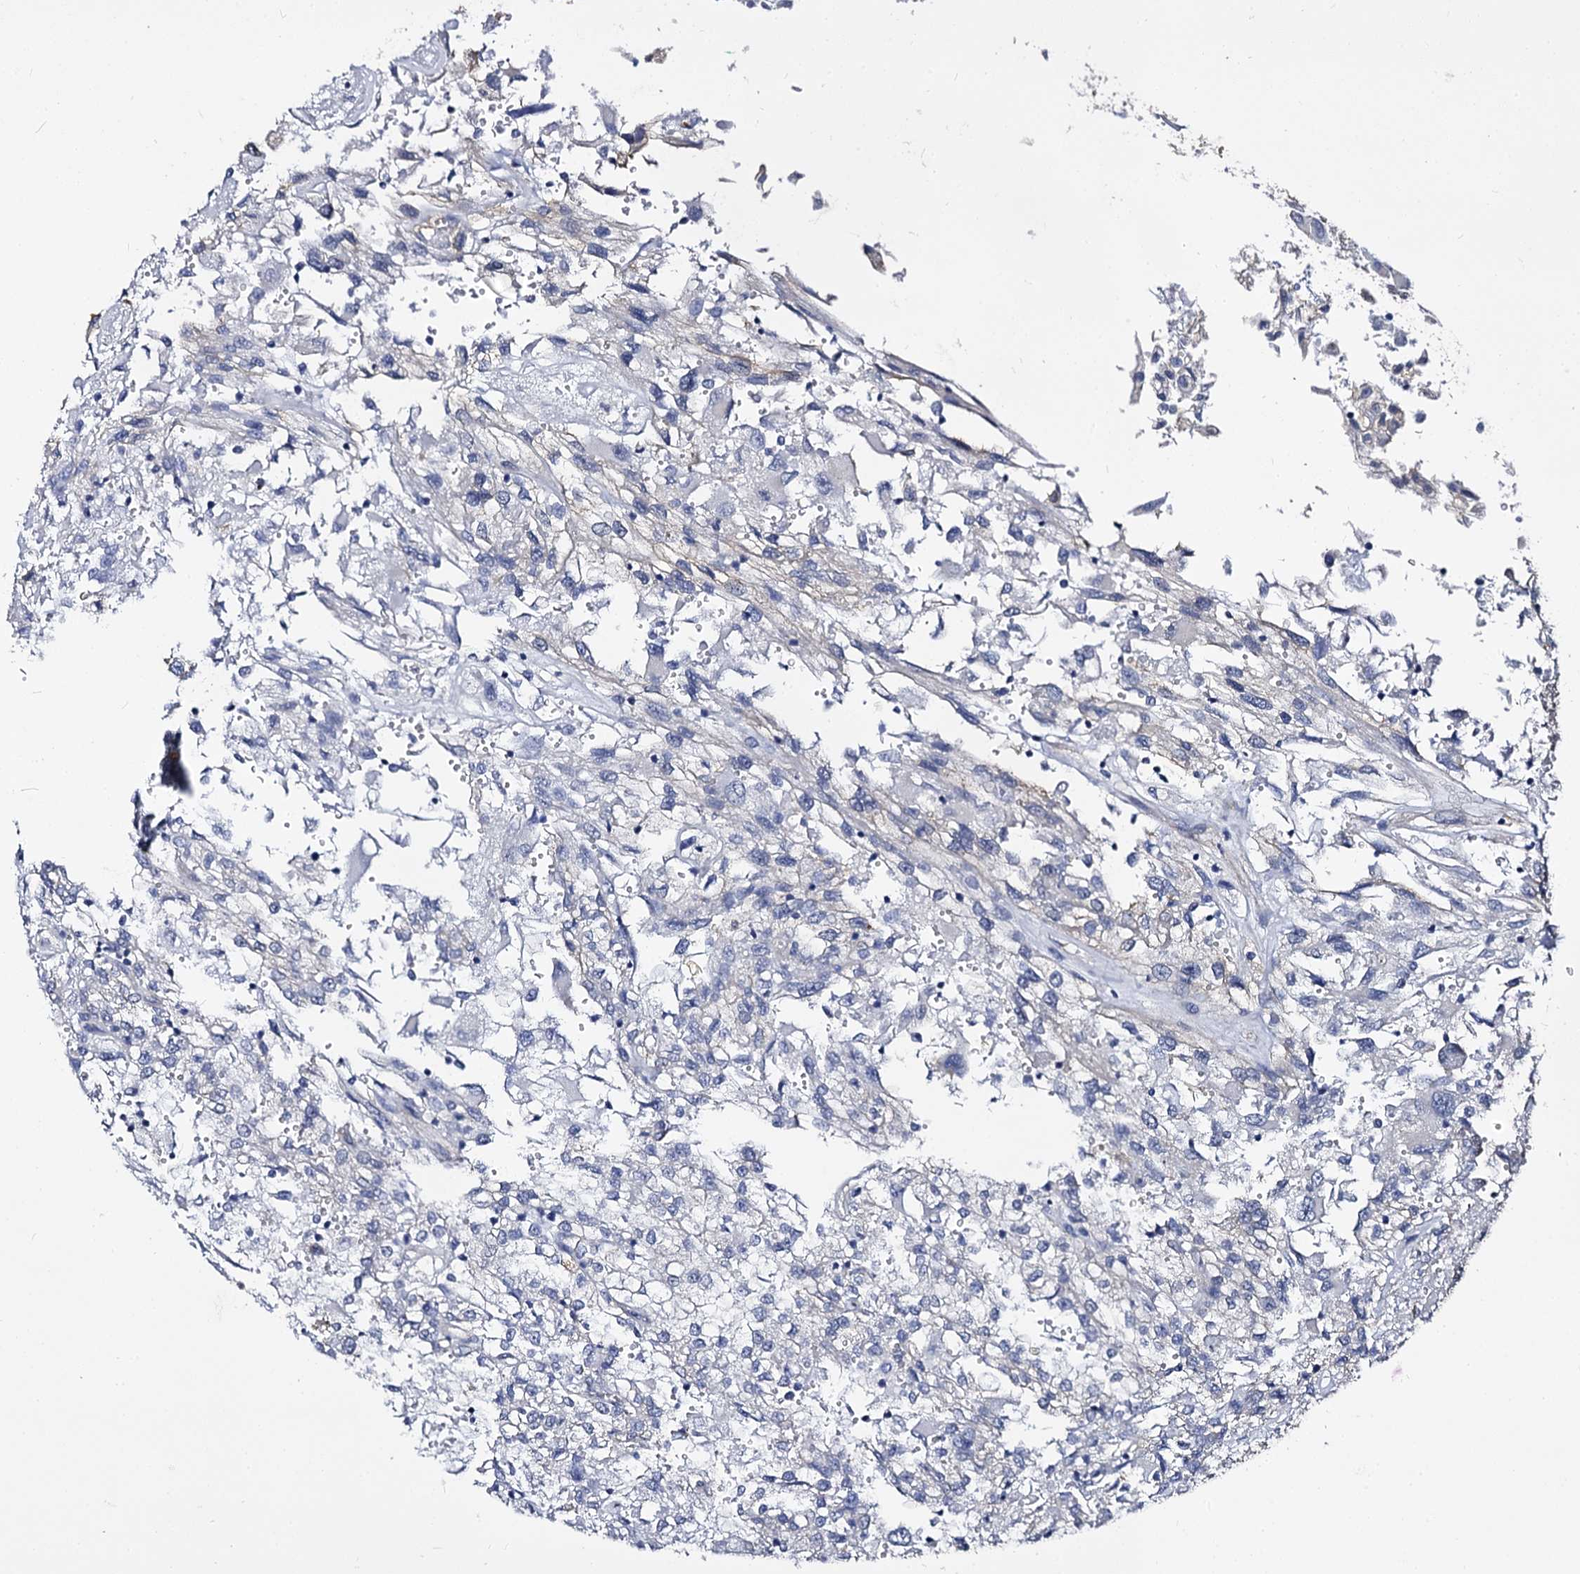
{"staining": {"intensity": "negative", "quantity": "none", "location": "none"}, "tissue": "renal cancer", "cell_type": "Tumor cells", "image_type": "cancer", "snomed": [{"axis": "morphology", "description": "Adenocarcinoma, NOS"}, {"axis": "topography", "description": "Kidney"}], "caption": "IHC of human renal adenocarcinoma displays no positivity in tumor cells.", "gene": "CBFB", "patient": {"sex": "female", "age": 52}}